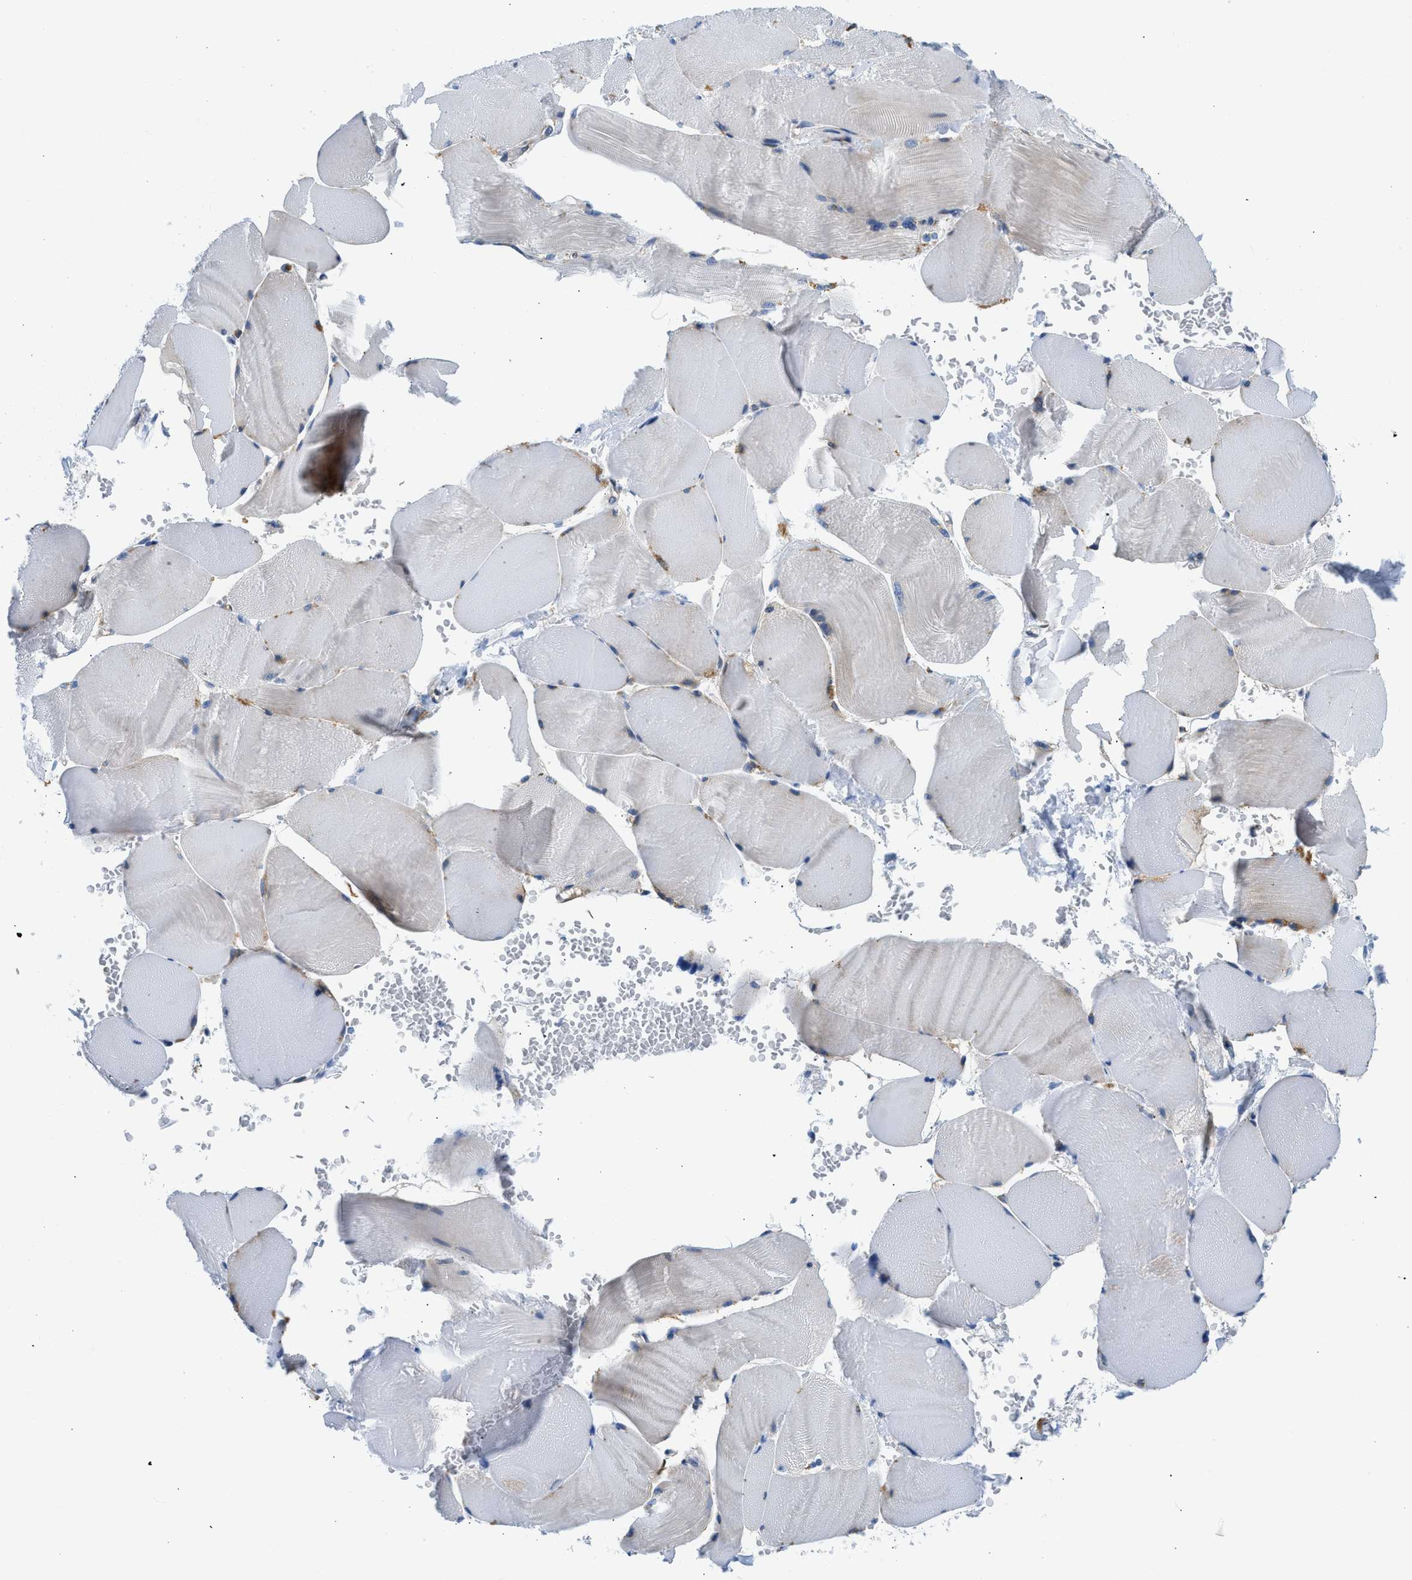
{"staining": {"intensity": "weak", "quantity": "<25%", "location": "cytoplasmic/membranous"}, "tissue": "skeletal muscle", "cell_type": "Myocytes", "image_type": "normal", "snomed": [{"axis": "morphology", "description": "Normal tissue, NOS"}, {"axis": "topography", "description": "Skin"}, {"axis": "topography", "description": "Skeletal muscle"}], "caption": "Myocytes are negative for protein expression in benign human skeletal muscle. (Stains: DAB (3,3'-diaminobenzidine) IHC with hematoxylin counter stain, Microscopy: brightfield microscopy at high magnification).", "gene": "CAMKK2", "patient": {"sex": "male", "age": 83}}